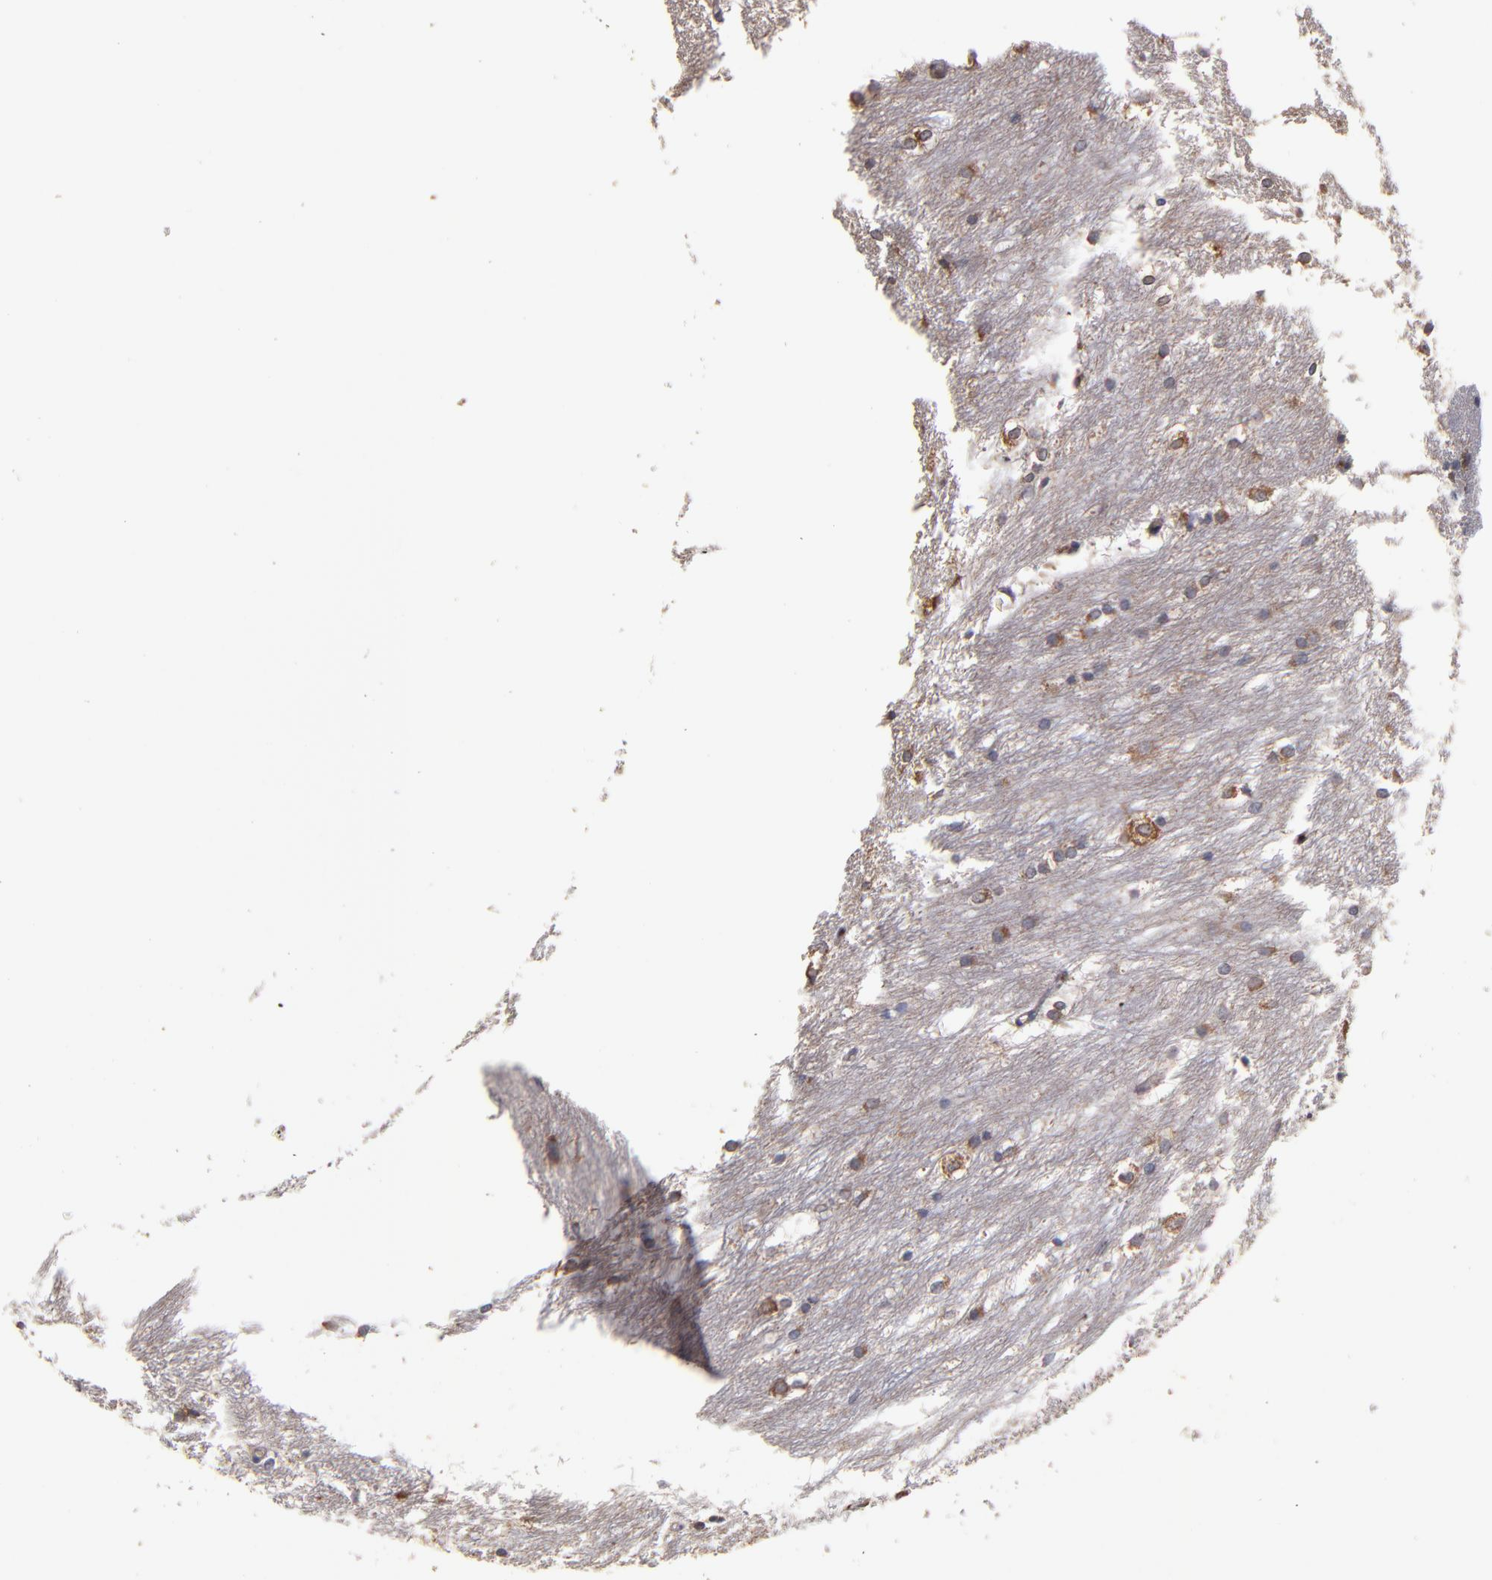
{"staining": {"intensity": "weak", "quantity": "25%-75%", "location": "cytoplasmic/membranous"}, "tissue": "caudate", "cell_type": "Glial cells", "image_type": "normal", "snomed": [{"axis": "morphology", "description": "Normal tissue, NOS"}, {"axis": "topography", "description": "Lateral ventricle wall"}], "caption": "Immunohistochemistry (IHC) of benign caudate shows low levels of weak cytoplasmic/membranous staining in about 25%-75% of glial cells. (DAB (3,3'-diaminobenzidine) IHC with brightfield microscopy, high magnification).", "gene": "DACT1", "patient": {"sex": "female", "age": 19}}